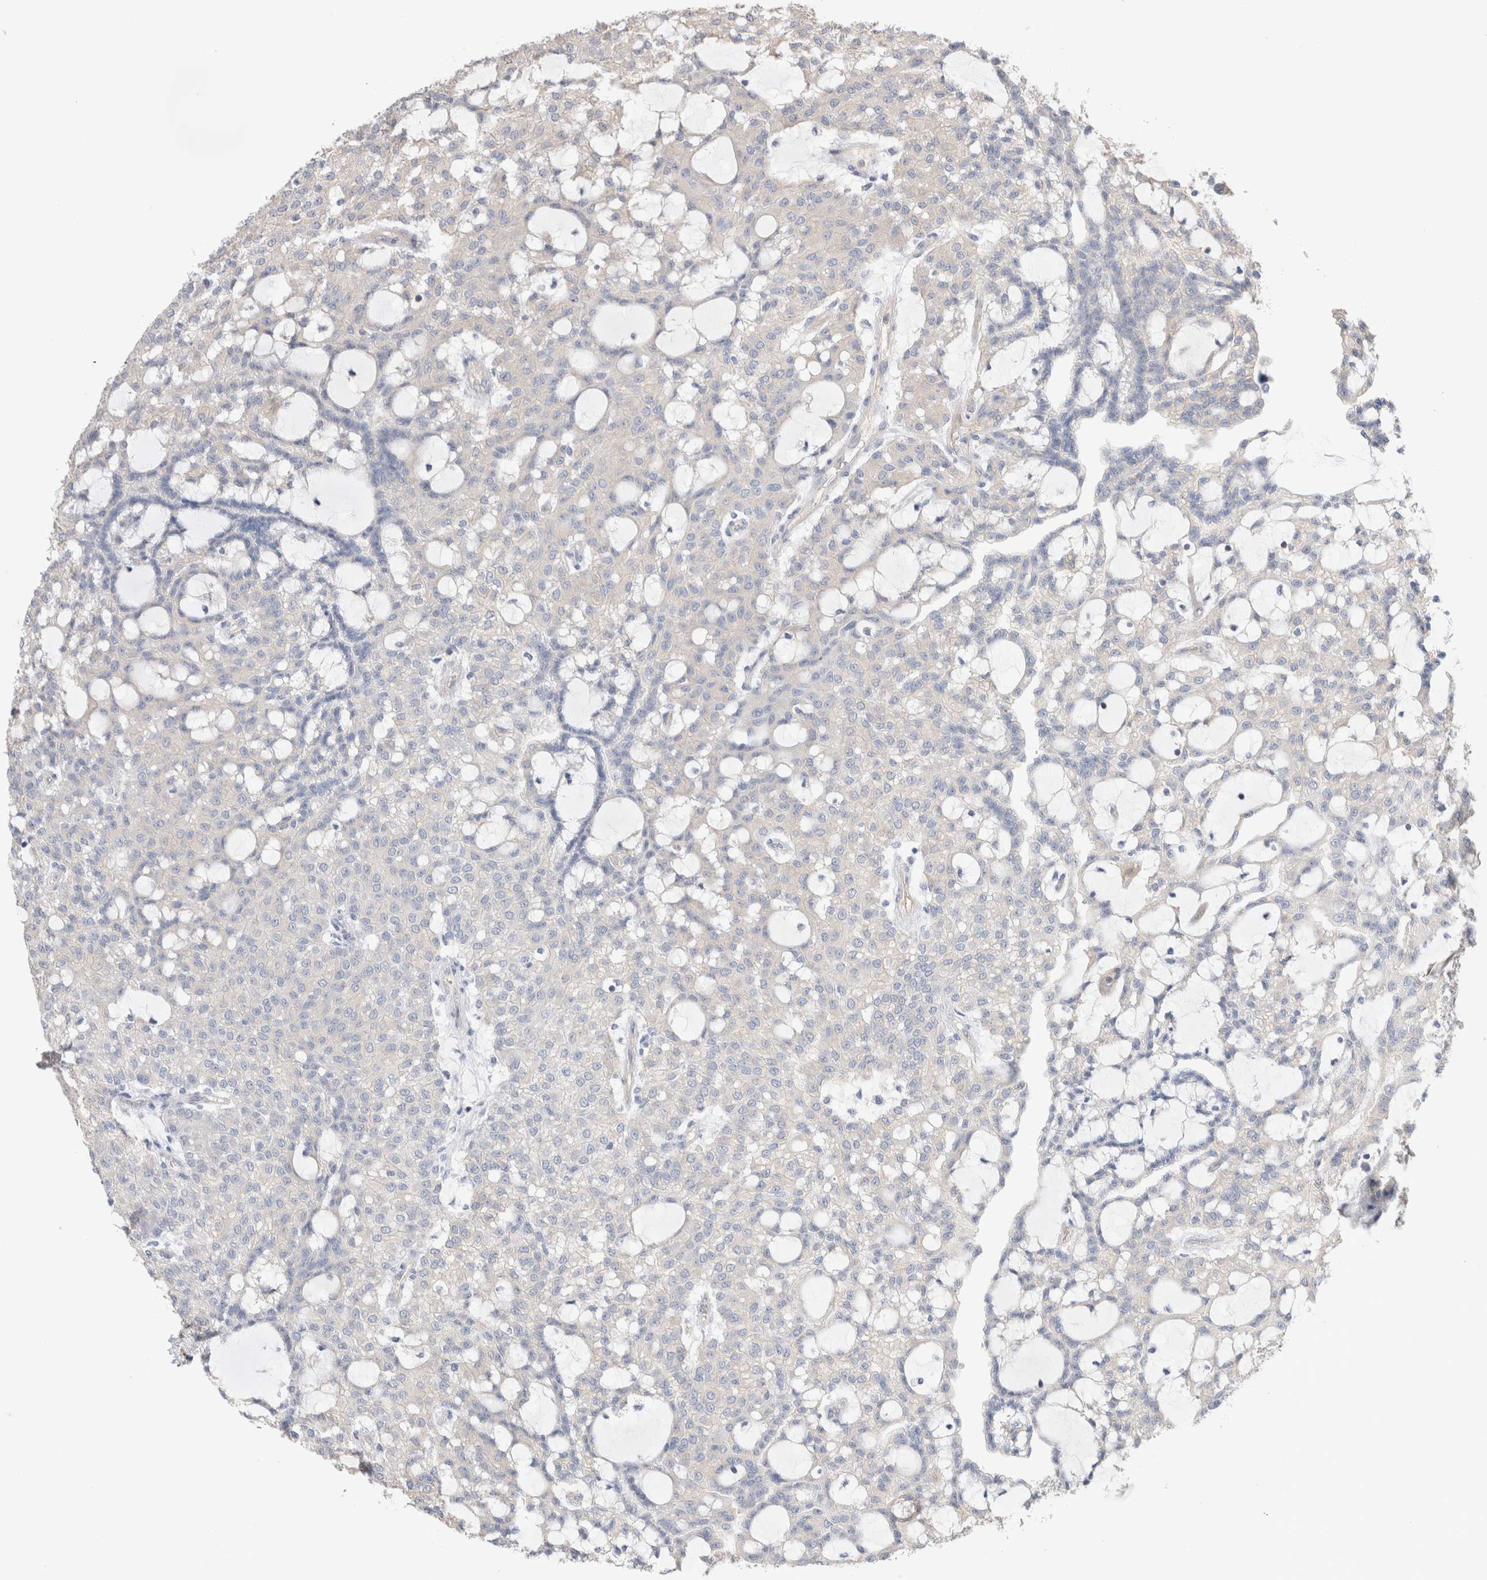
{"staining": {"intensity": "negative", "quantity": "none", "location": "none"}, "tissue": "renal cancer", "cell_type": "Tumor cells", "image_type": "cancer", "snomed": [{"axis": "morphology", "description": "Adenocarcinoma, NOS"}, {"axis": "topography", "description": "Kidney"}], "caption": "High power microscopy micrograph of an IHC histopathology image of renal adenocarcinoma, revealing no significant positivity in tumor cells.", "gene": "CAPN2", "patient": {"sex": "male", "age": 63}}